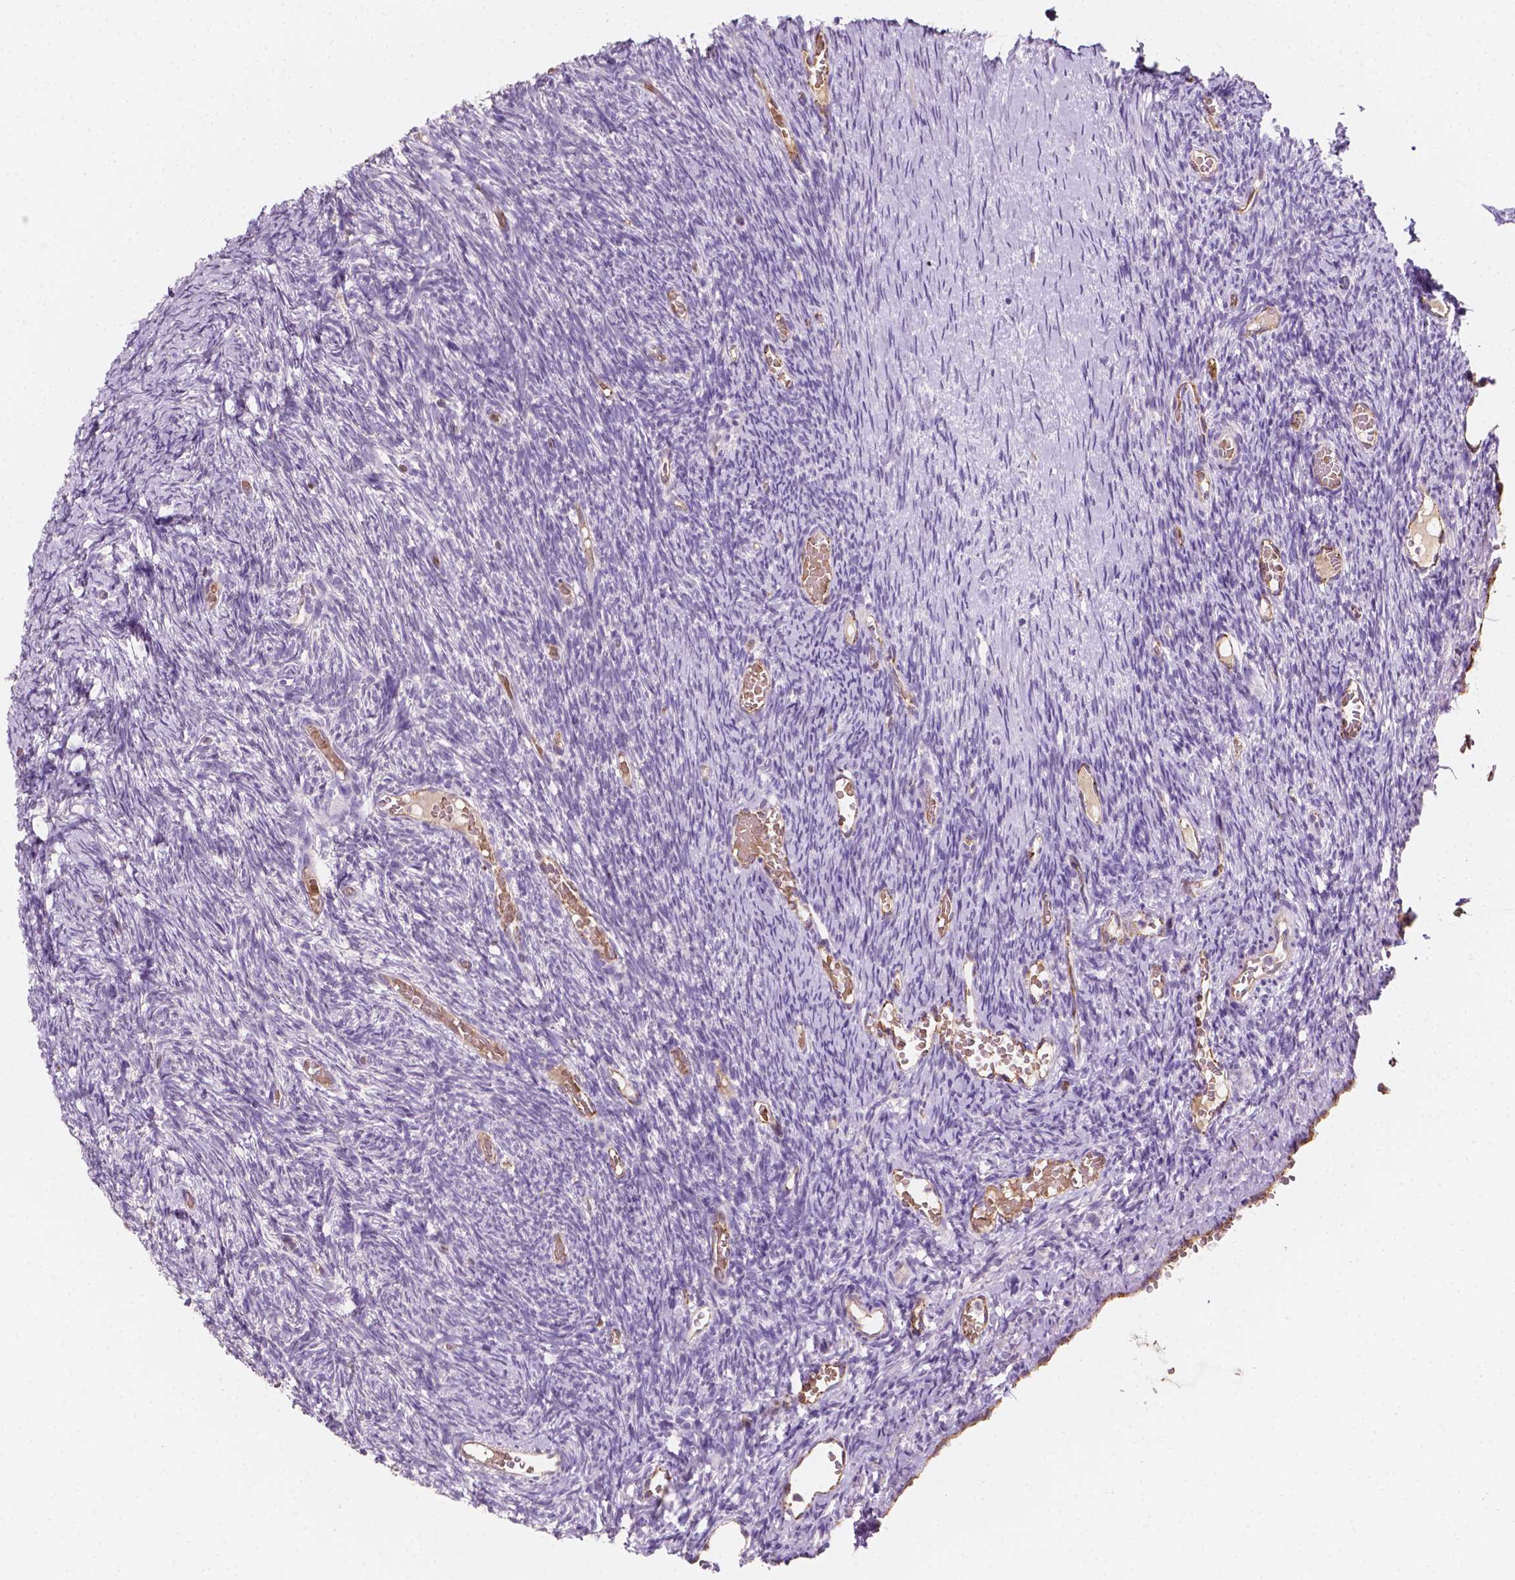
{"staining": {"intensity": "negative", "quantity": "none", "location": "none"}, "tissue": "ovary", "cell_type": "Follicle cells", "image_type": "normal", "snomed": [{"axis": "morphology", "description": "Normal tissue, NOS"}, {"axis": "topography", "description": "Ovary"}], "caption": "High magnification brightfield microscopy of unremarkable ovary stained with DAB (brown) and counterstained with hematoxylin (blue): follicle cells show no significant positivity. (DAB immunohistochemistry (IHC) with hematoxylin counter stain).", "gene": "SLC22A4", "patient": {"sex": "female", "age": 39}}